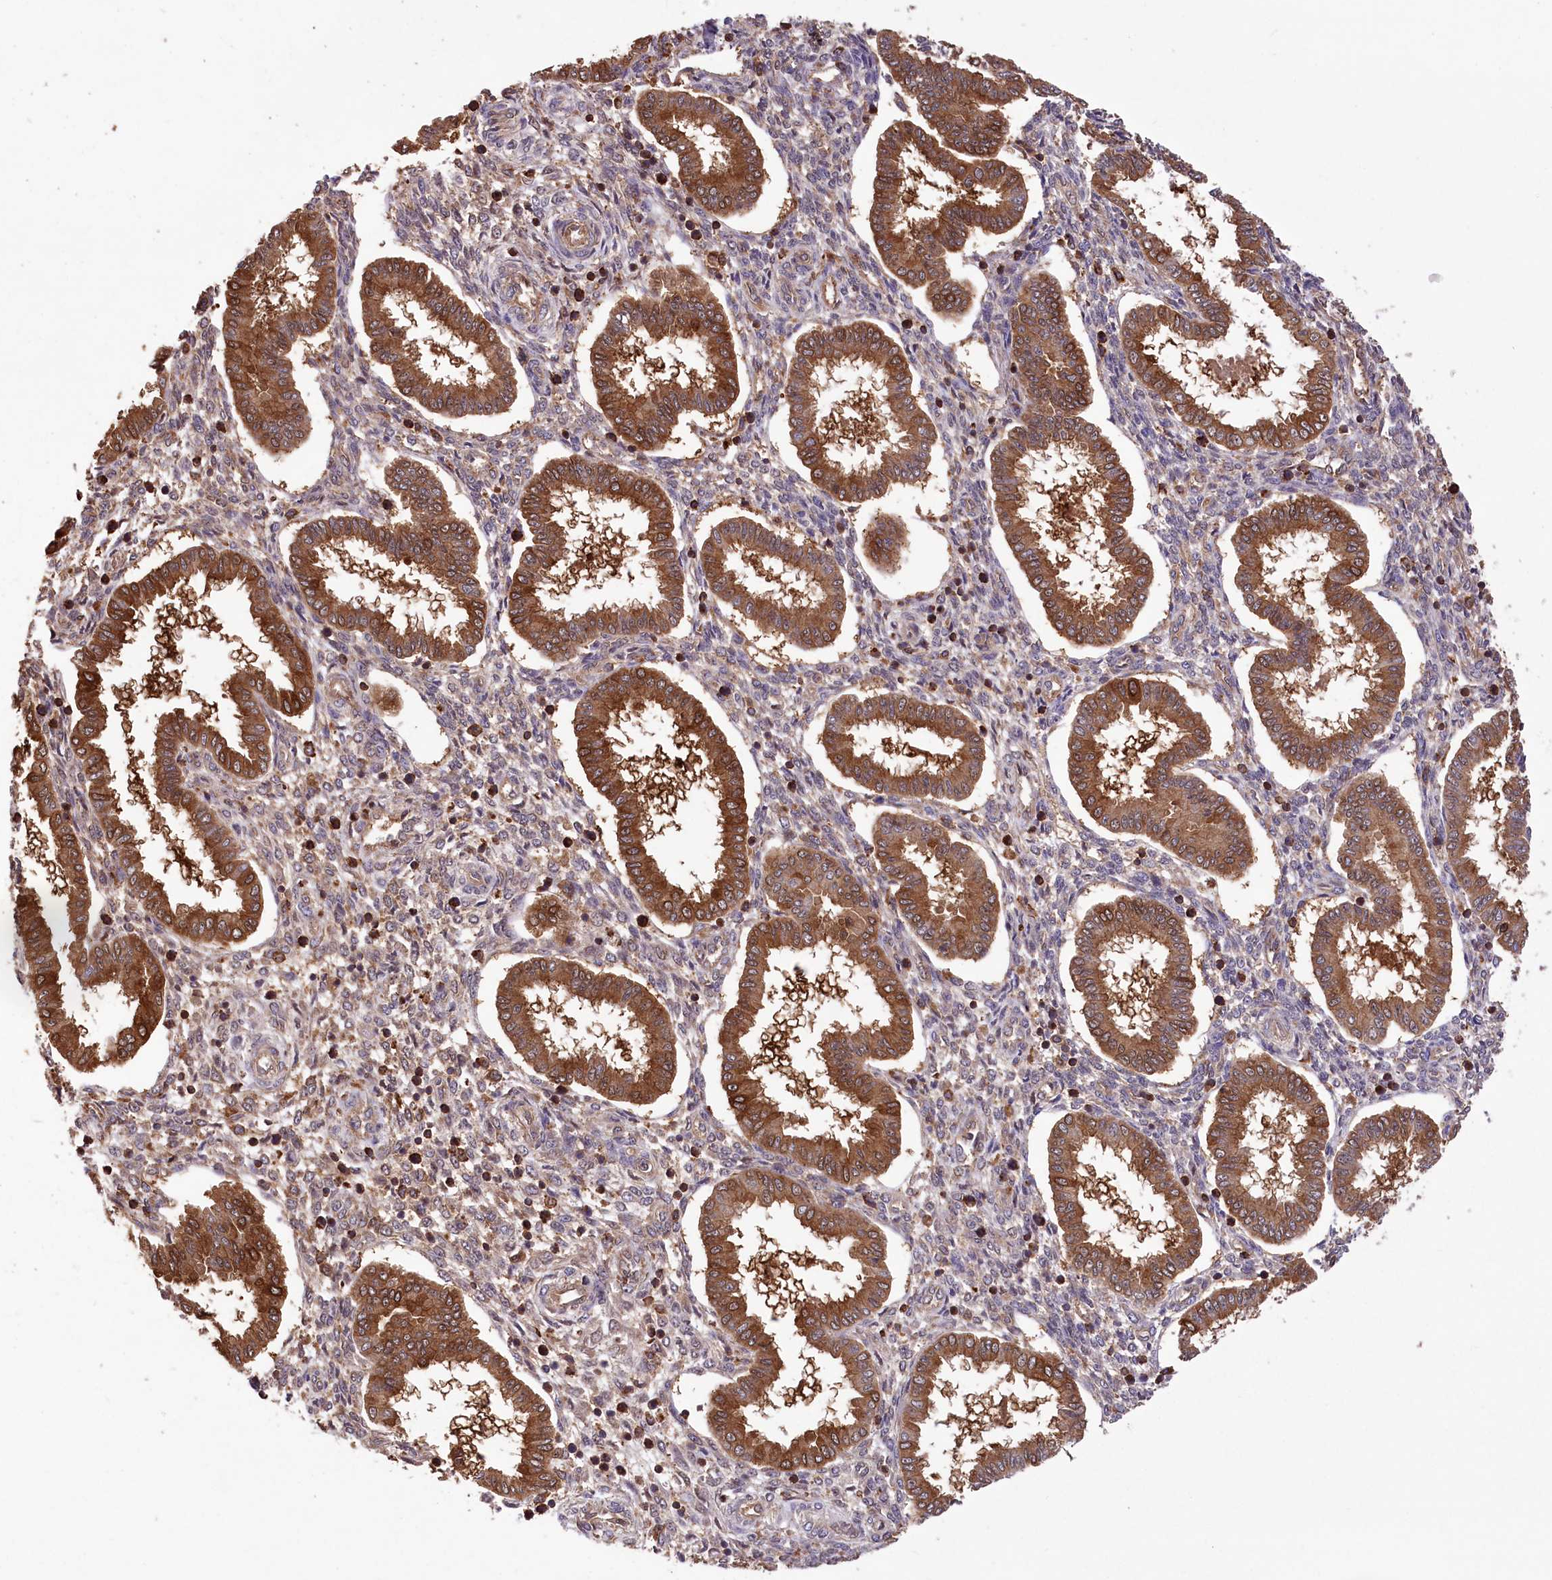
{"staining": {"intensity": "weak", "quantity": "25%-75%", "location": "cytoplasmic/membranous"}, "tissue": "endometrium", "cell_type": "Cells in endometrial stroma", "image_type": "normal", "snomed": [{"axis": "morphology", "description": "Normal tissue, NOS"}, {"axis": "topography", "description": "Endometrium"}], "caption": "Cells in endometrial stroma display weak cytoplasmic/membranous positivity in approximately 25%-75% of cells in benign endometrium.", "gene": "DPP3", "patient": {"sex": "female", "age": 24}}